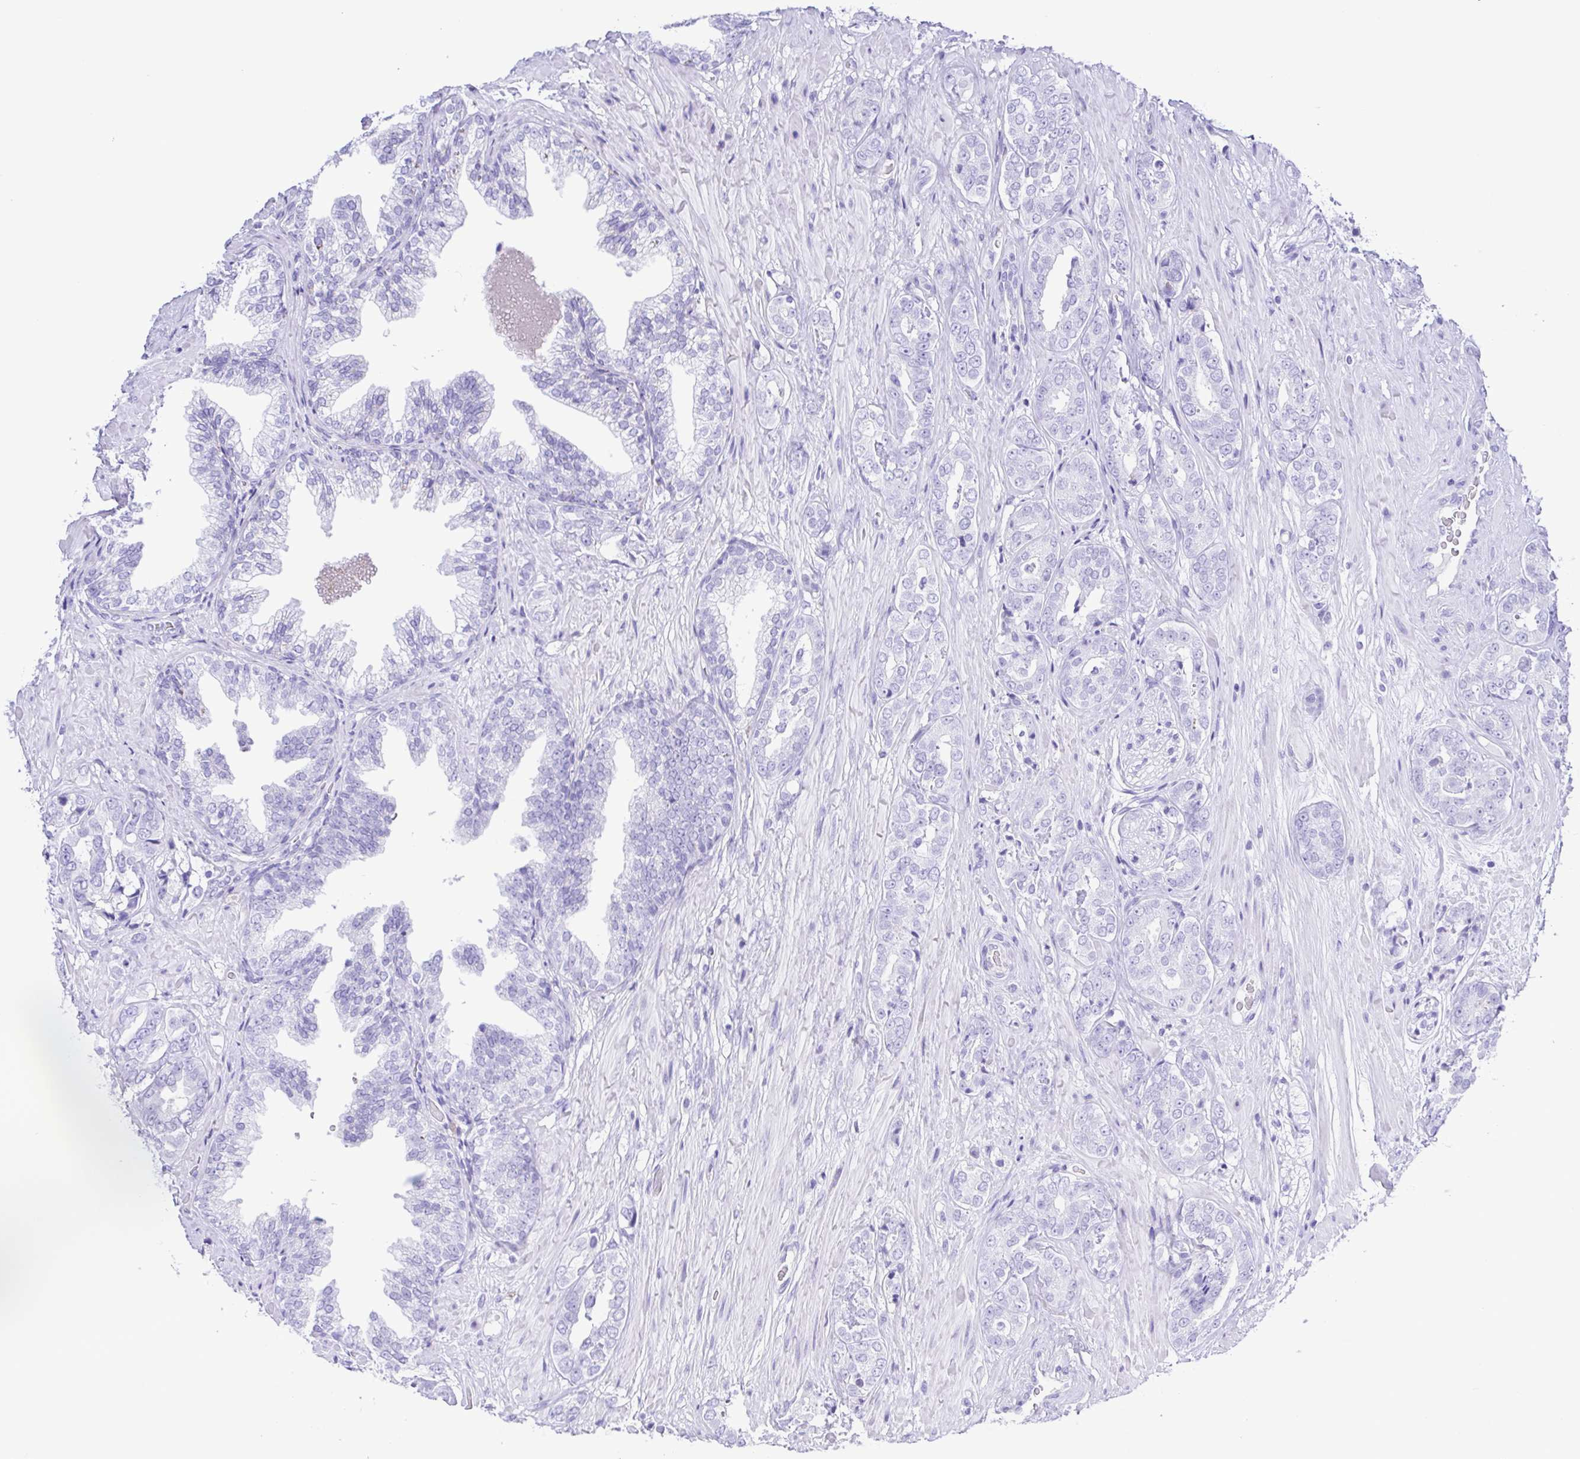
{"staining": {"intensity": "negative", "quantity": "none", "location": "none"}, "tissue": "prostate cancer", "cell_type": "Tumor cells", "image_type": "cancer", "snomed": [{"axis": "morphology", "description": "Adenocarcinoma, High grade"}, {"axis": "topography", "description": "Prostate"}], "caption": "The image demonstrates no staining of tumor cells in high-grade adenocarcinoma (prostate).", "gene": "GPR17", "patient": {"sex": "male", "age": 71}}